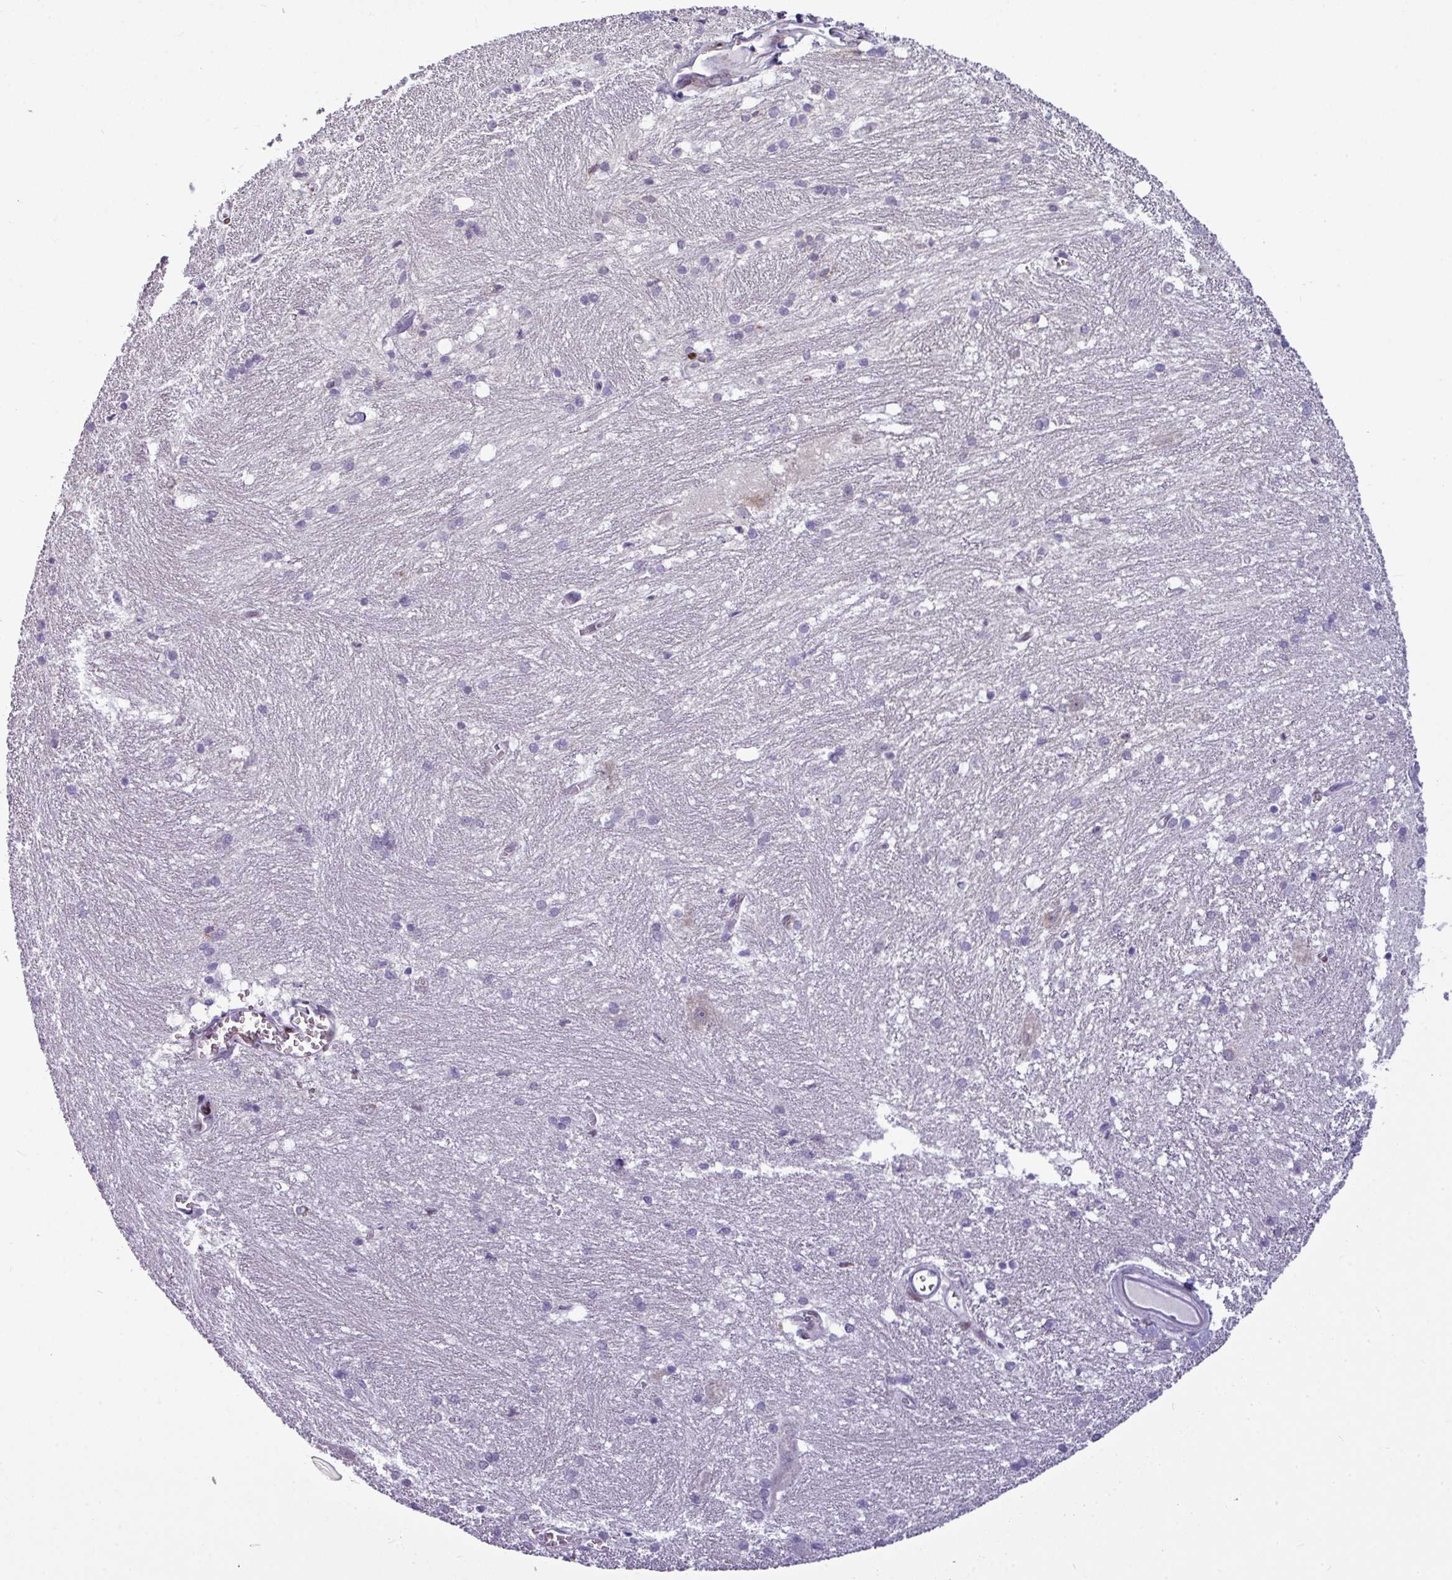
{"staining": {"intensity": "negative", "quantity": "none", "location": "none"}, "tissue": "caudate", "cell_type": "Glial cells", "image_type": "normal", "snomed": [{"axis": "morphology", "description": "Normal tissue, NOS"}, {"axis": "topography", "description": "Lateral ventricle wall"}], "caption": "The micrograph reveals no significant expression in glial cells of caudate.", "gene": "SLC66A2", "patient": {"sex": "male", "age": 37}}